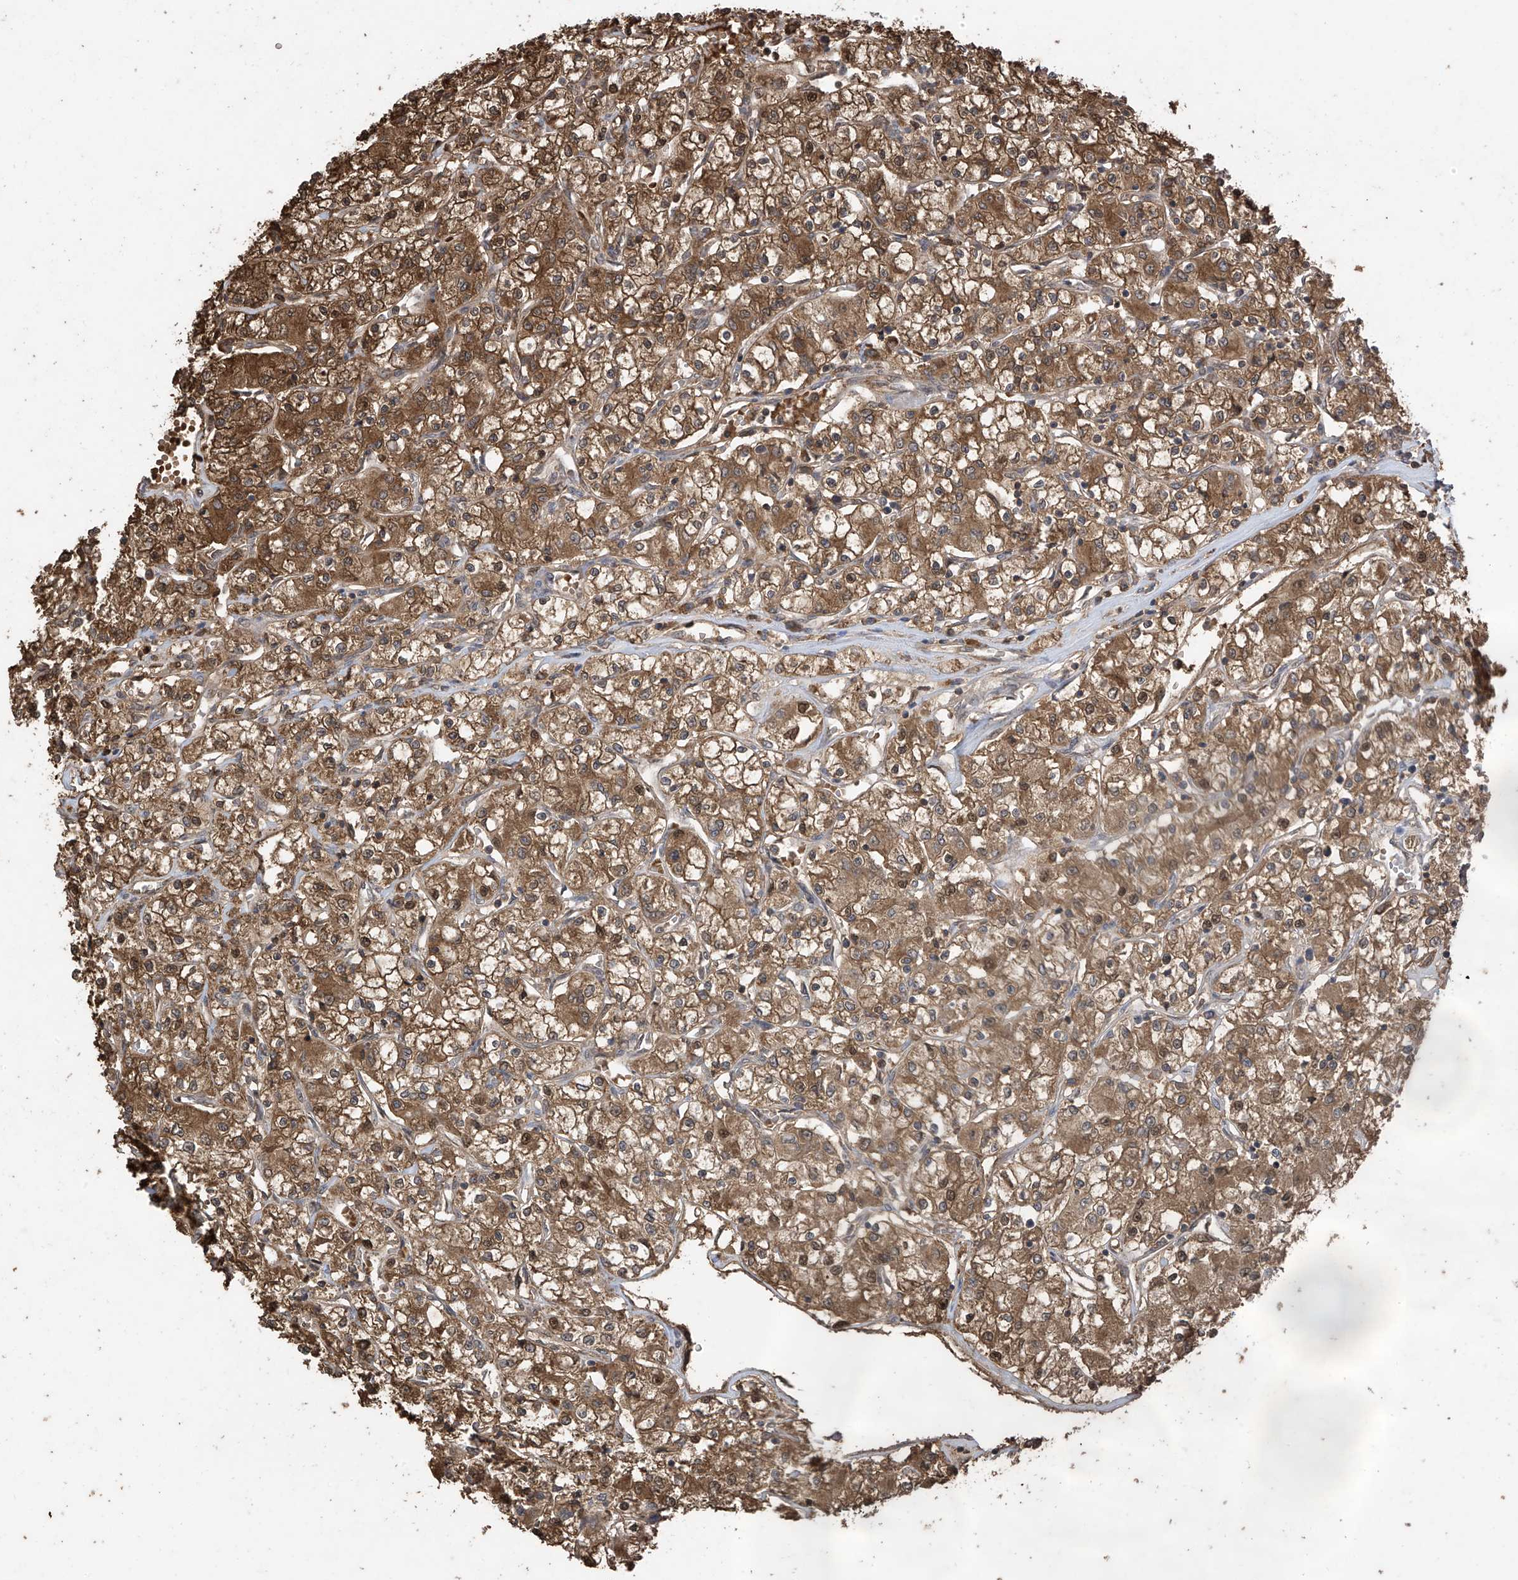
{"staining": {"intensity": "moderate", "quantity": ">75%", "location": "cytoplasmic/membranous,nuclear"}, "tissue": "renal cancer", "cell_type": "Tumor cells", "image_type": "cancer", "snomed": [{"axis": "morphology", "description": "Adenocarcinoma, NOS"}, {"axis": "topography", "description": "Kidney"}], "caption": "The micrograph demonstrates a brown stain indicating the presence of a protein in the cytoplasmic/membranous and nuclear of tumor cells in renal cancer (adenocarcinoma).", "gene": "PNPT1", "patient": {"sex": "female", "age": 59}}